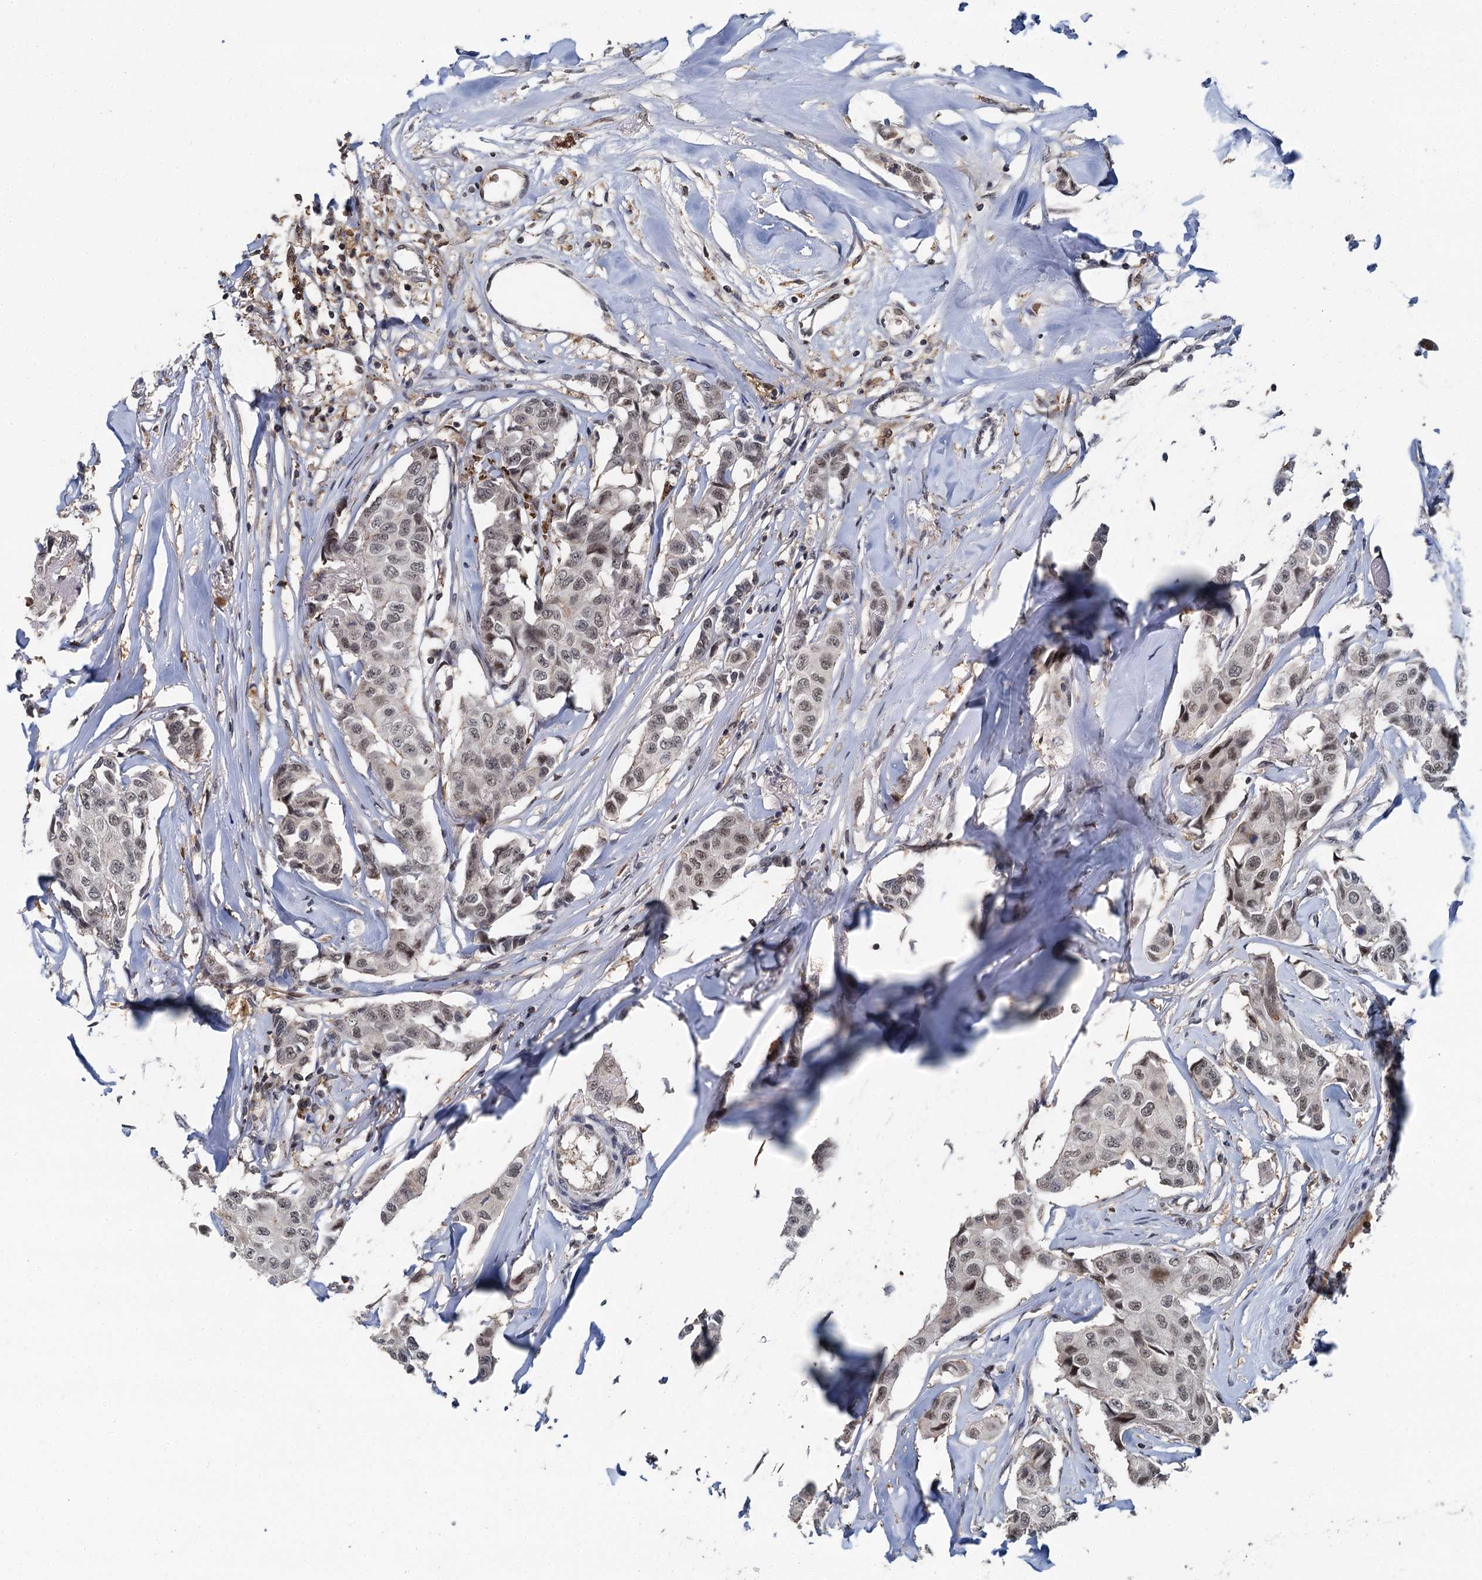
{"staining": {"intensity": "moderate", "quantity": ">75%", "location": "nuclear"}, "tissue": "breast cancer", "cell_type": "Tumor cells", "image_type": "cancer", "snomed": [{"axis": "morphology", "description": "Duct carcinoma"}, {"axis": "topography", "description": "Breast"}], "caption": "Immunohistochemical staining of breast cancer (infiltrating ductal carcinoma) exhibits medium levels of moderate nuclear protein expression in about >75% of tumor cells.", "gene": "FANCI", "patient": {"sex": "female", "age": 80}}